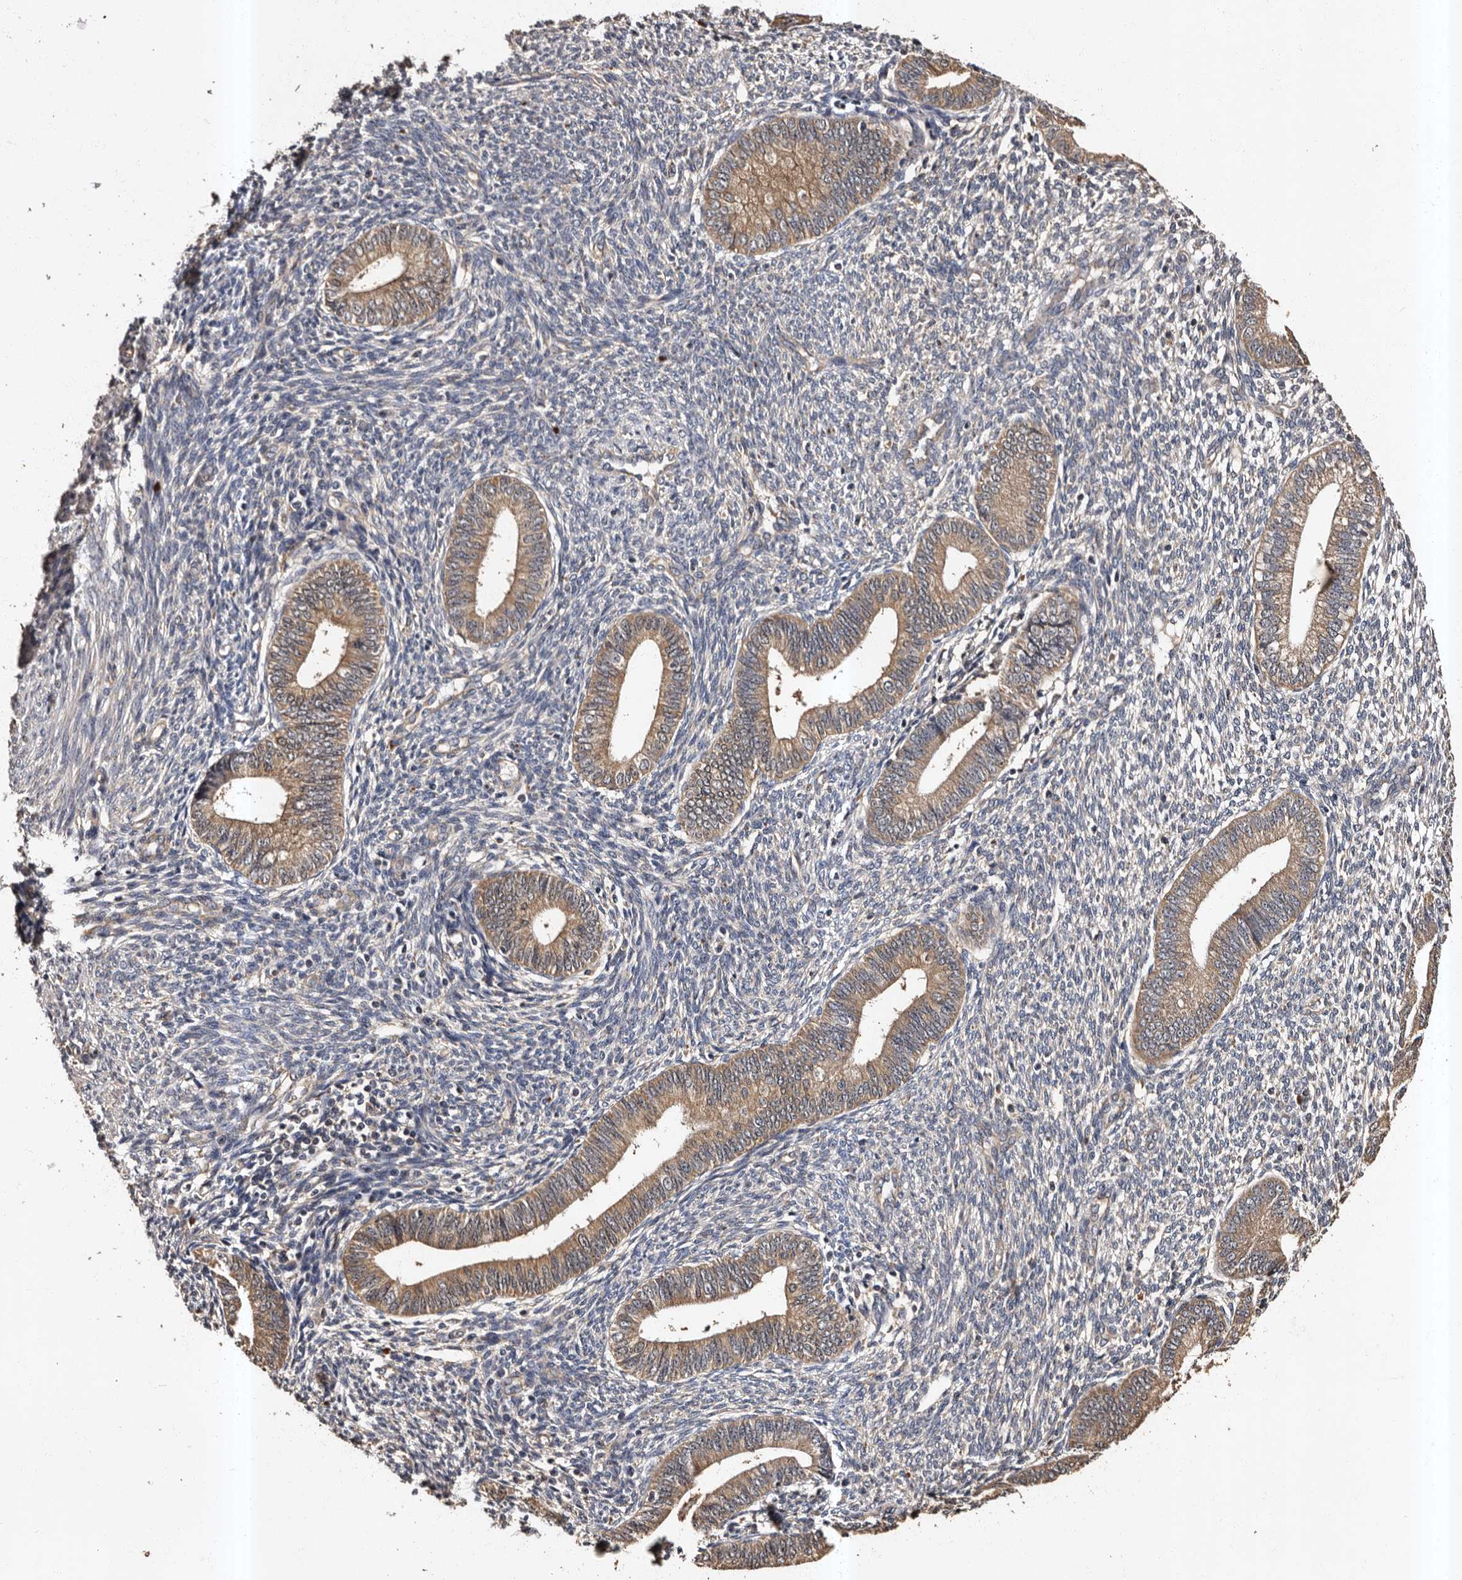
{"staining": {"intensity": "negative", "quantity": "none", "location": "none"}, "tissue": "endometrium", "cell_type": "Cells in endometrial stroma", "image_type": "normal", "snomed": [{"axis": "morphology", "description": "Normal tissue, NOS"}, {"axis": "topography", "description": "Endometrium"}], "caption": "Photomicrograph shows no significant protein expression in cells in endometrial stroma of unremarkable endometrium. (DAB (3,3'-diaminobenzidine) IHC visualized using brightfield microscopy, high magnification).", "gene": "ADCK5", "patient": {"sex": "female", "age": 46}}